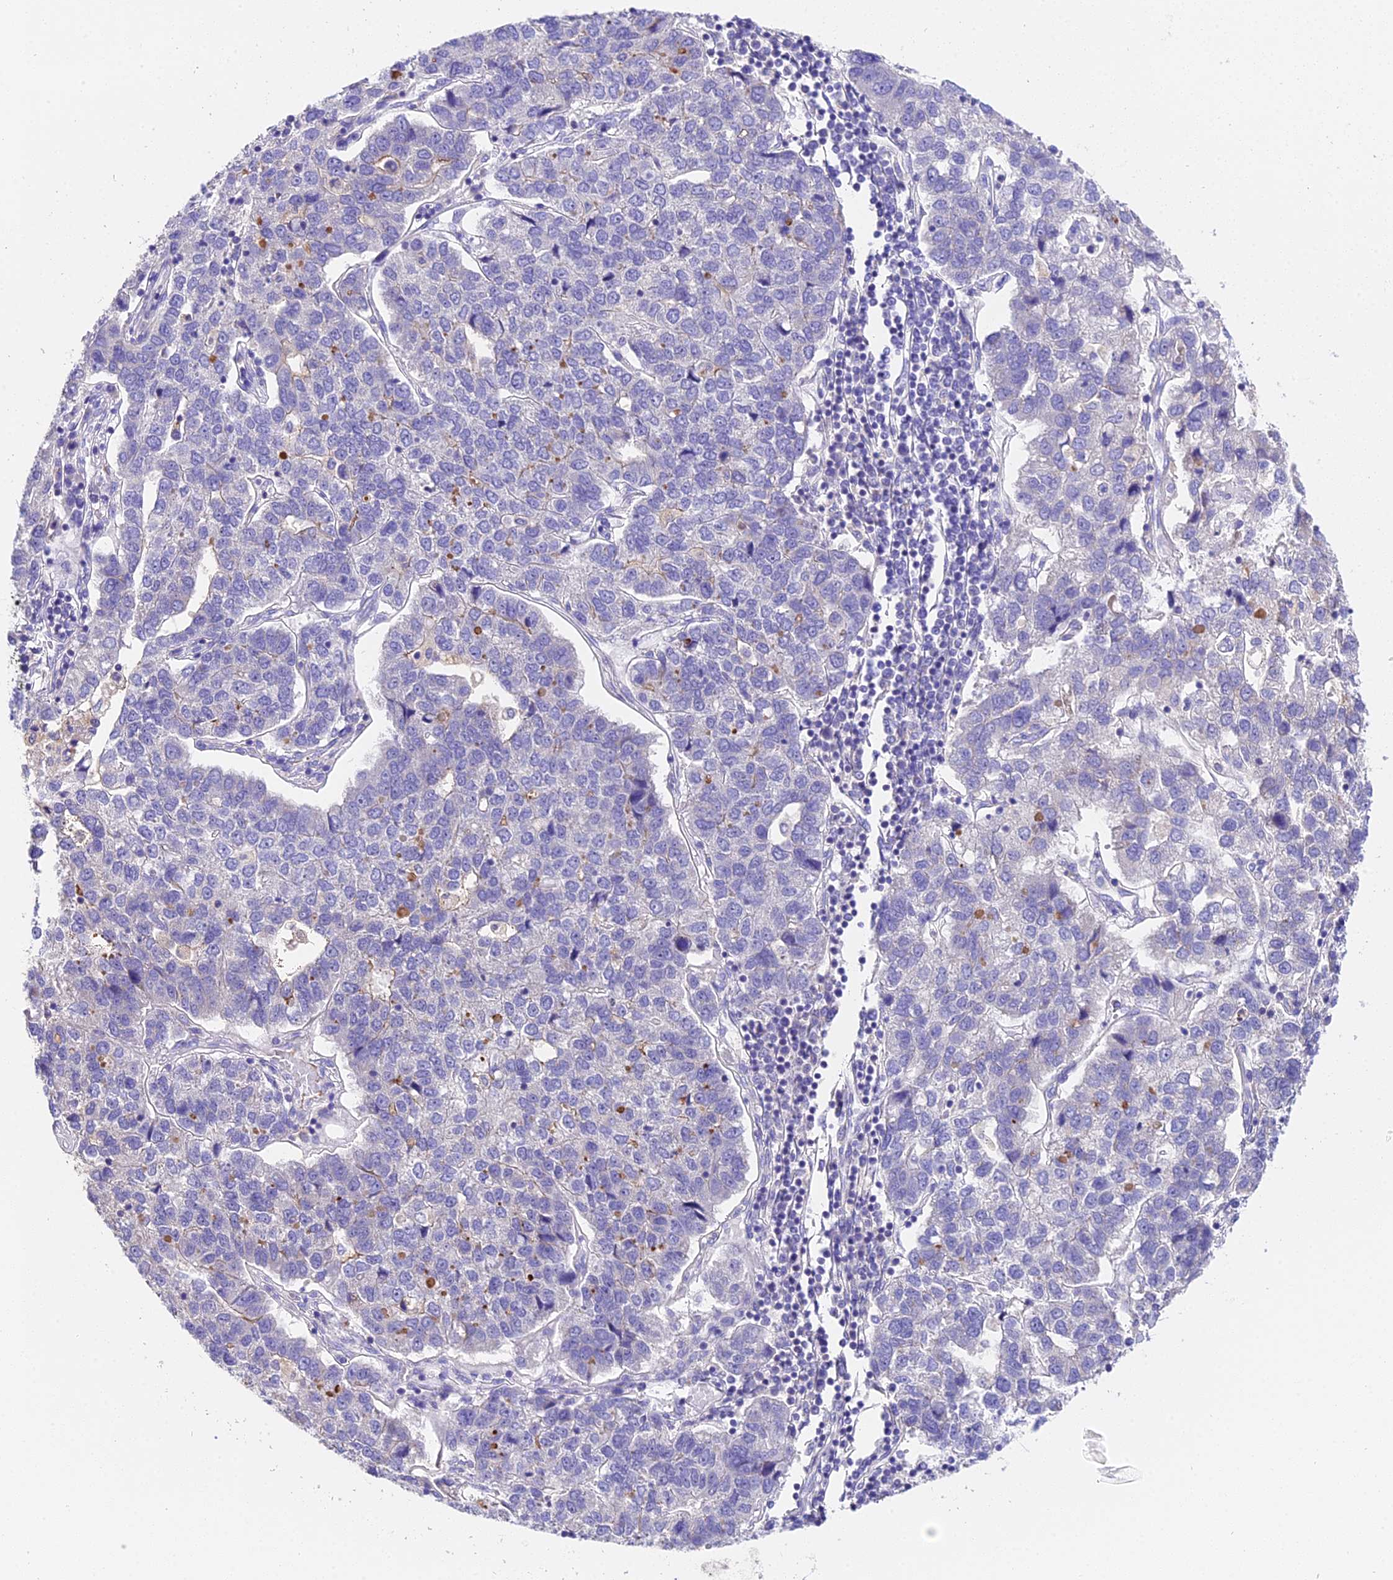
{"staining": {"intensity": "negative", "quantity": "none", "location": "none"}, "tissue": "pancreatic cancer", "cell_type": "Tumor cells", "image_type": "cancer", "snomed": [{"axis": "morphology", "description": "Adenocarcinoma, NOS"}, {"axis": "topography", "description": "Pancreas"}], "caption": "DAB immunohistochemical staining of adenocarcinoma (pancreatic) displays no significant positivity in tumor cells.", "gene": "LYPD6", "patient": {"sex": "female", "age": 61}}